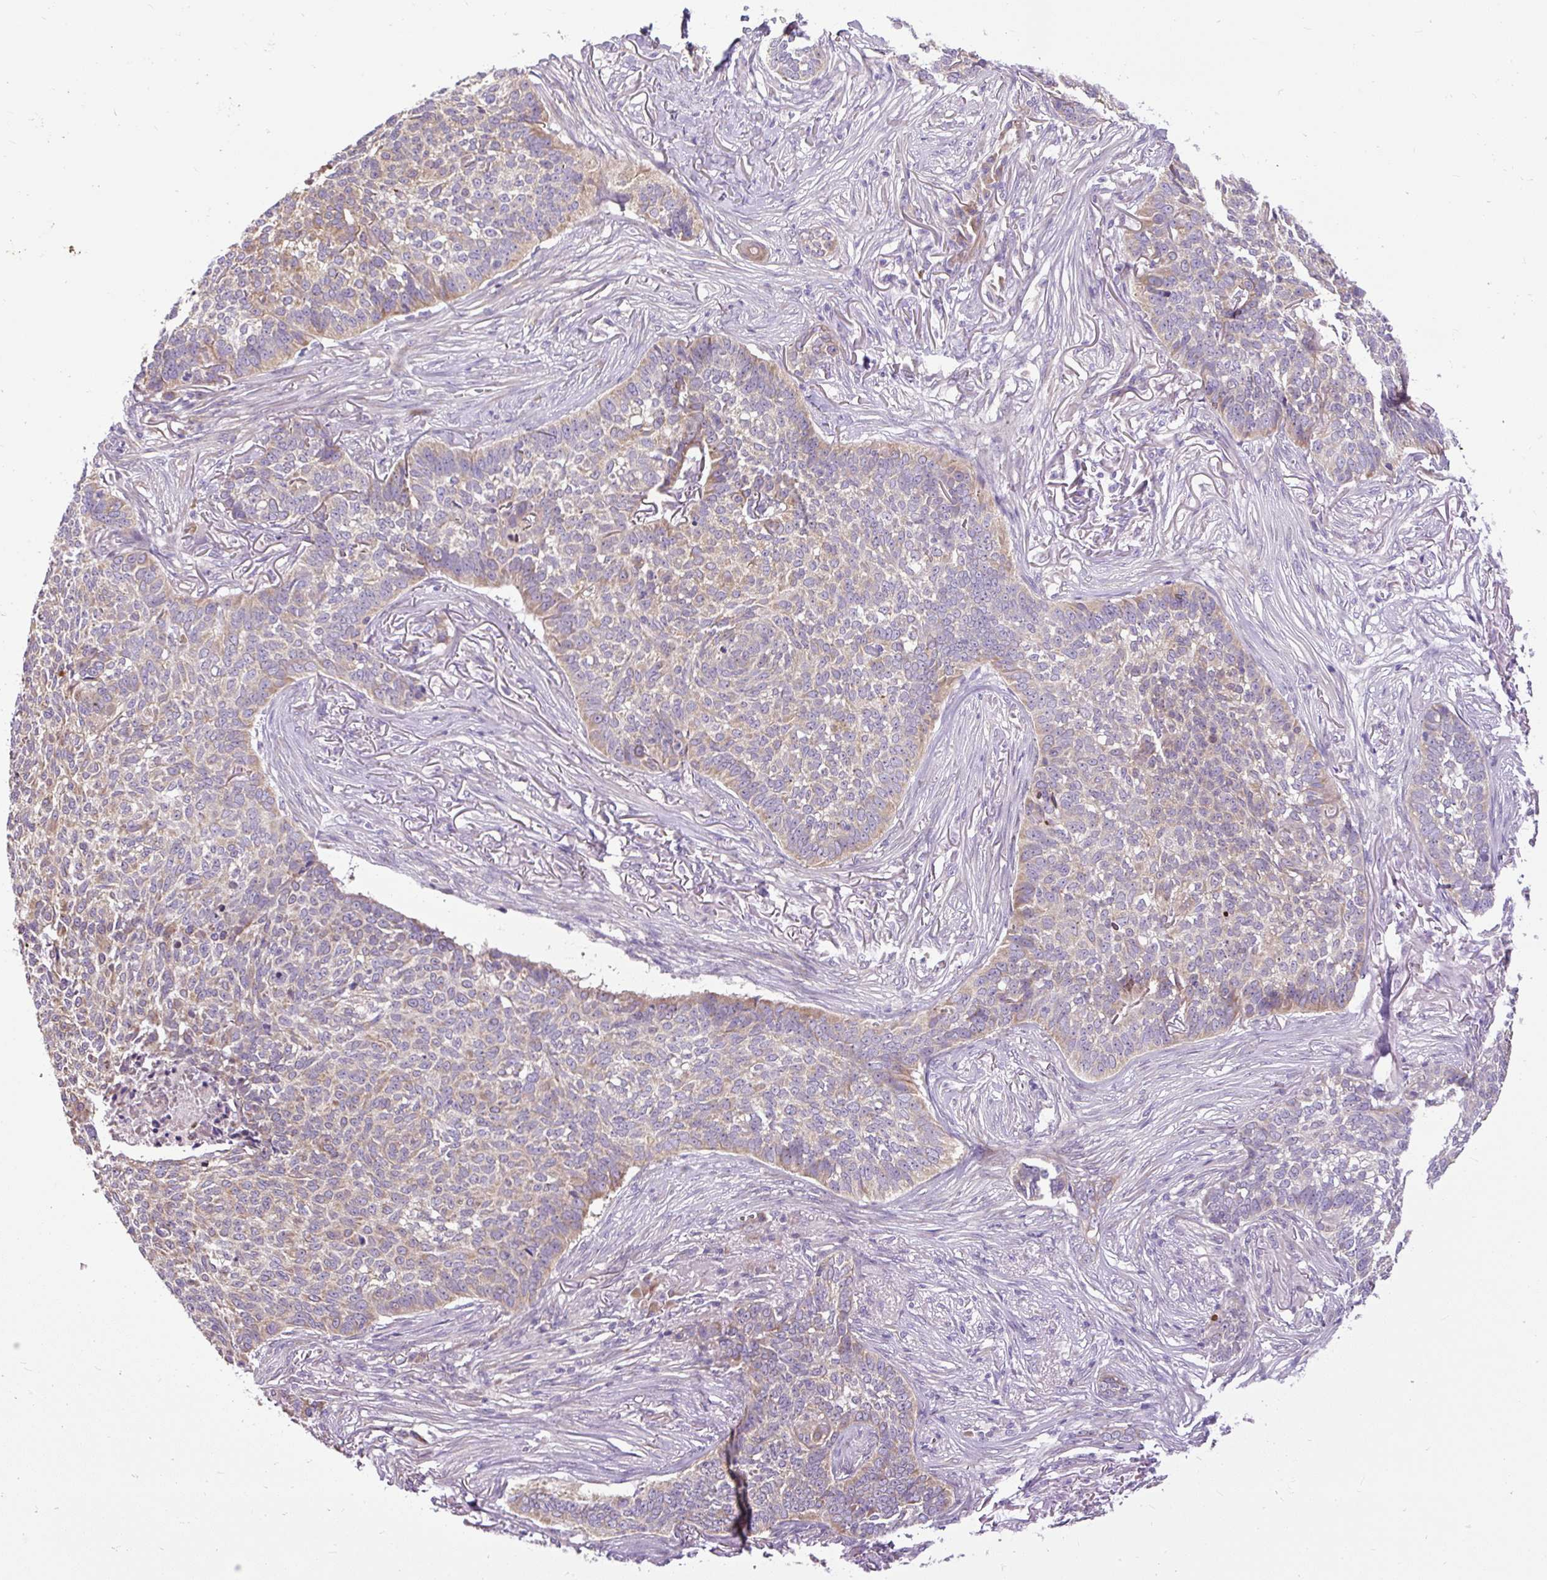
{"staining": {"intensity": "weak", "quantity": "25%-75%", "location": "cytoplasmic/membranous"}, "tissue": "skin cancer", "cell_type": "Tumor cells", "image_type": "cancer", "snomed": [{"axis": "morphology", "description": "Basal cell carcinoma"}, {"axis": "topography", "description": "Skin"}], "caption": "Skin cancer was stained to show a protein in brown. There is low levels of weak cytoplasmic/membranous positivity in about 25%-75% of tumor cells. The staining was performed using DAB to visualize the protein expression in brown, while the nuclei were stained in blue with hematoxylin (Magnification: 20x).", "gene": "FAM149A", "patient": {"sex": "male", "age": 85}}